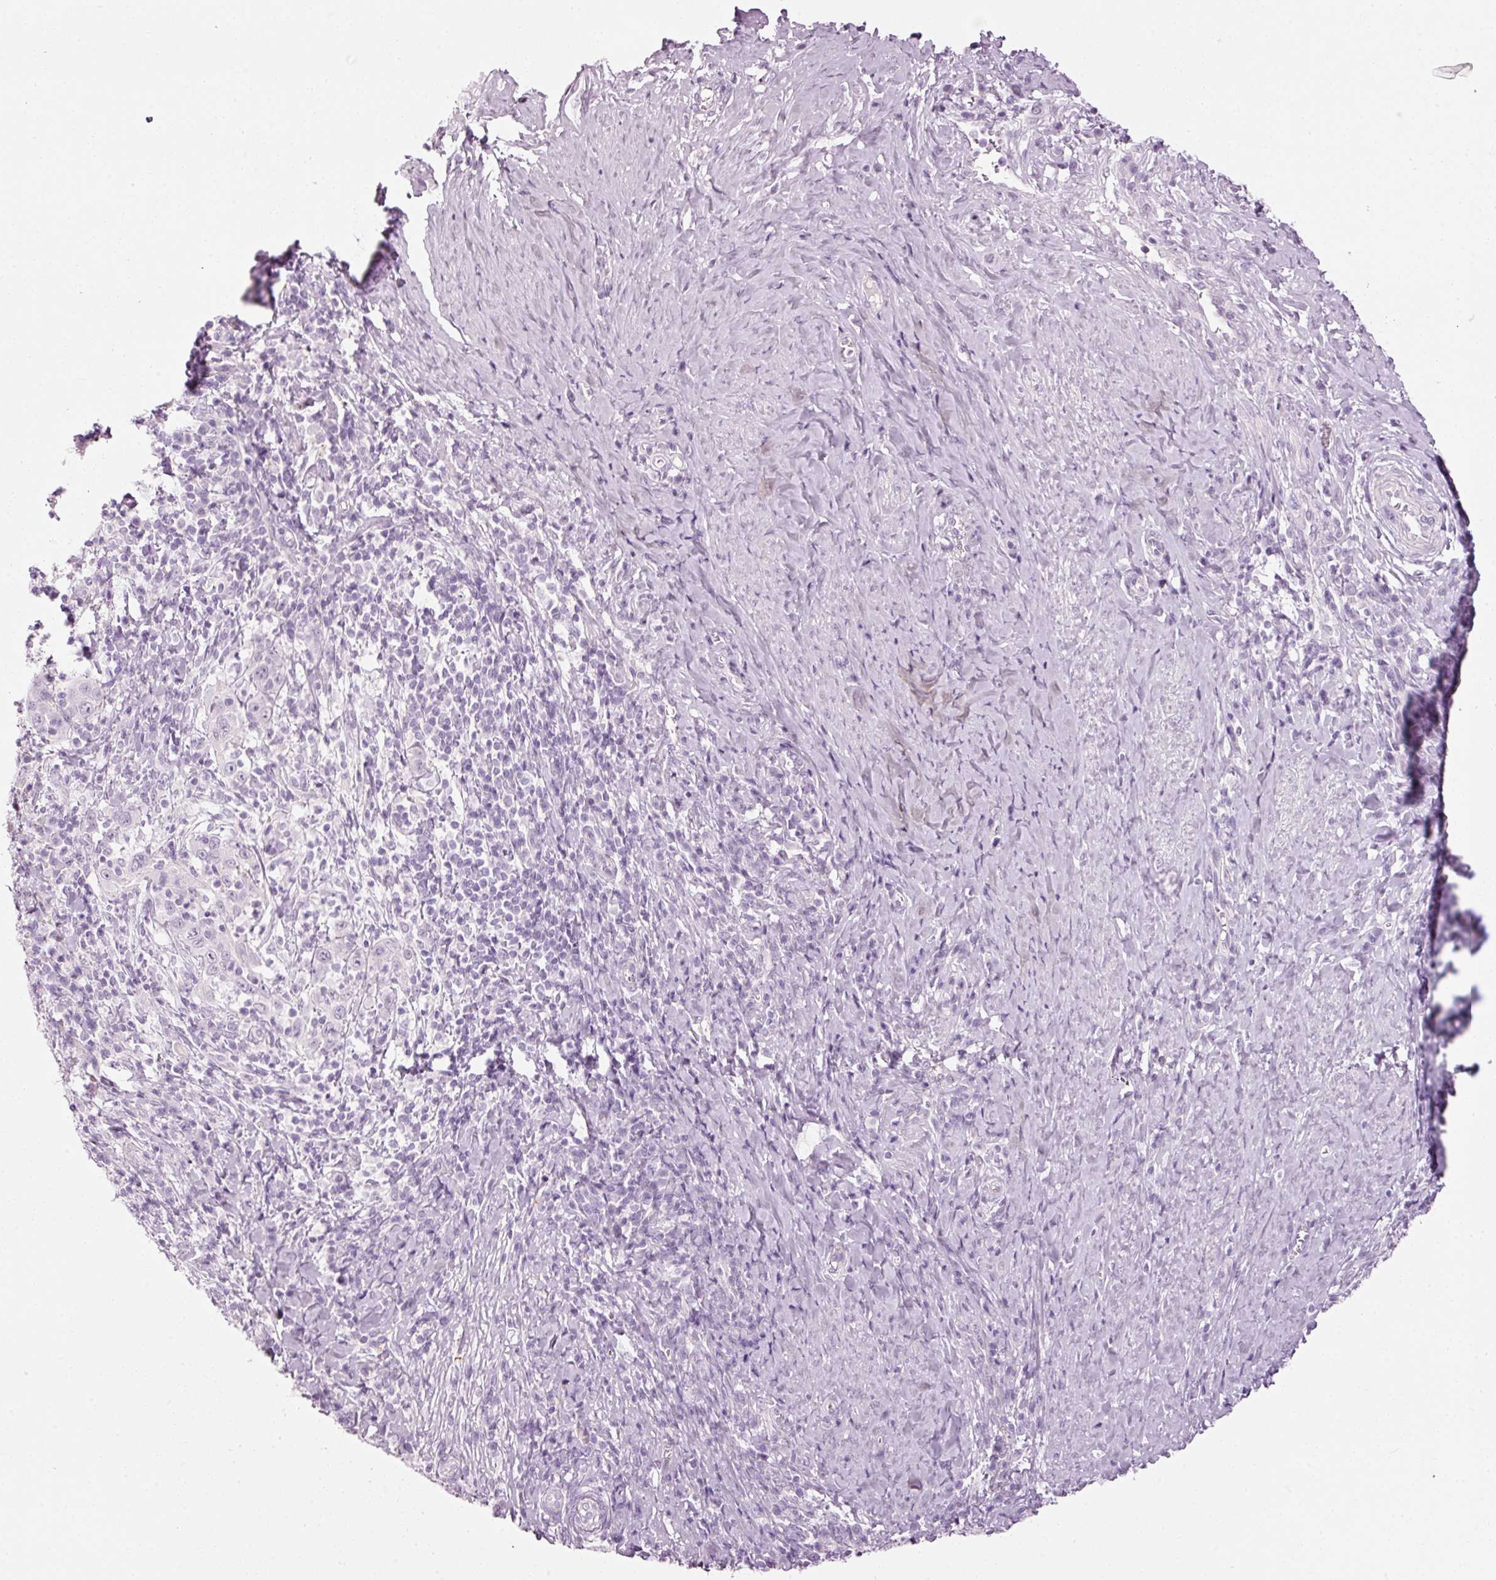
{"staining": {"intensity": "negative", "quantity": "none", "location": "none"}, "tissue": "cervical cancer", "cell_type": "Tumor cells", "image_type": "cancer", "snomed": [{"axis": "morphology", "description": "Squamous cell carcinoma, NOS"}, {"axis": "topography", "description": "Cervix"}], "caption": "Protein analysis of cervical squamous cell carcinoma displays no significant staining in tumor cells.", "gene": "ANKRD20A1", "patient": {"sex": "female", "age": 46}}